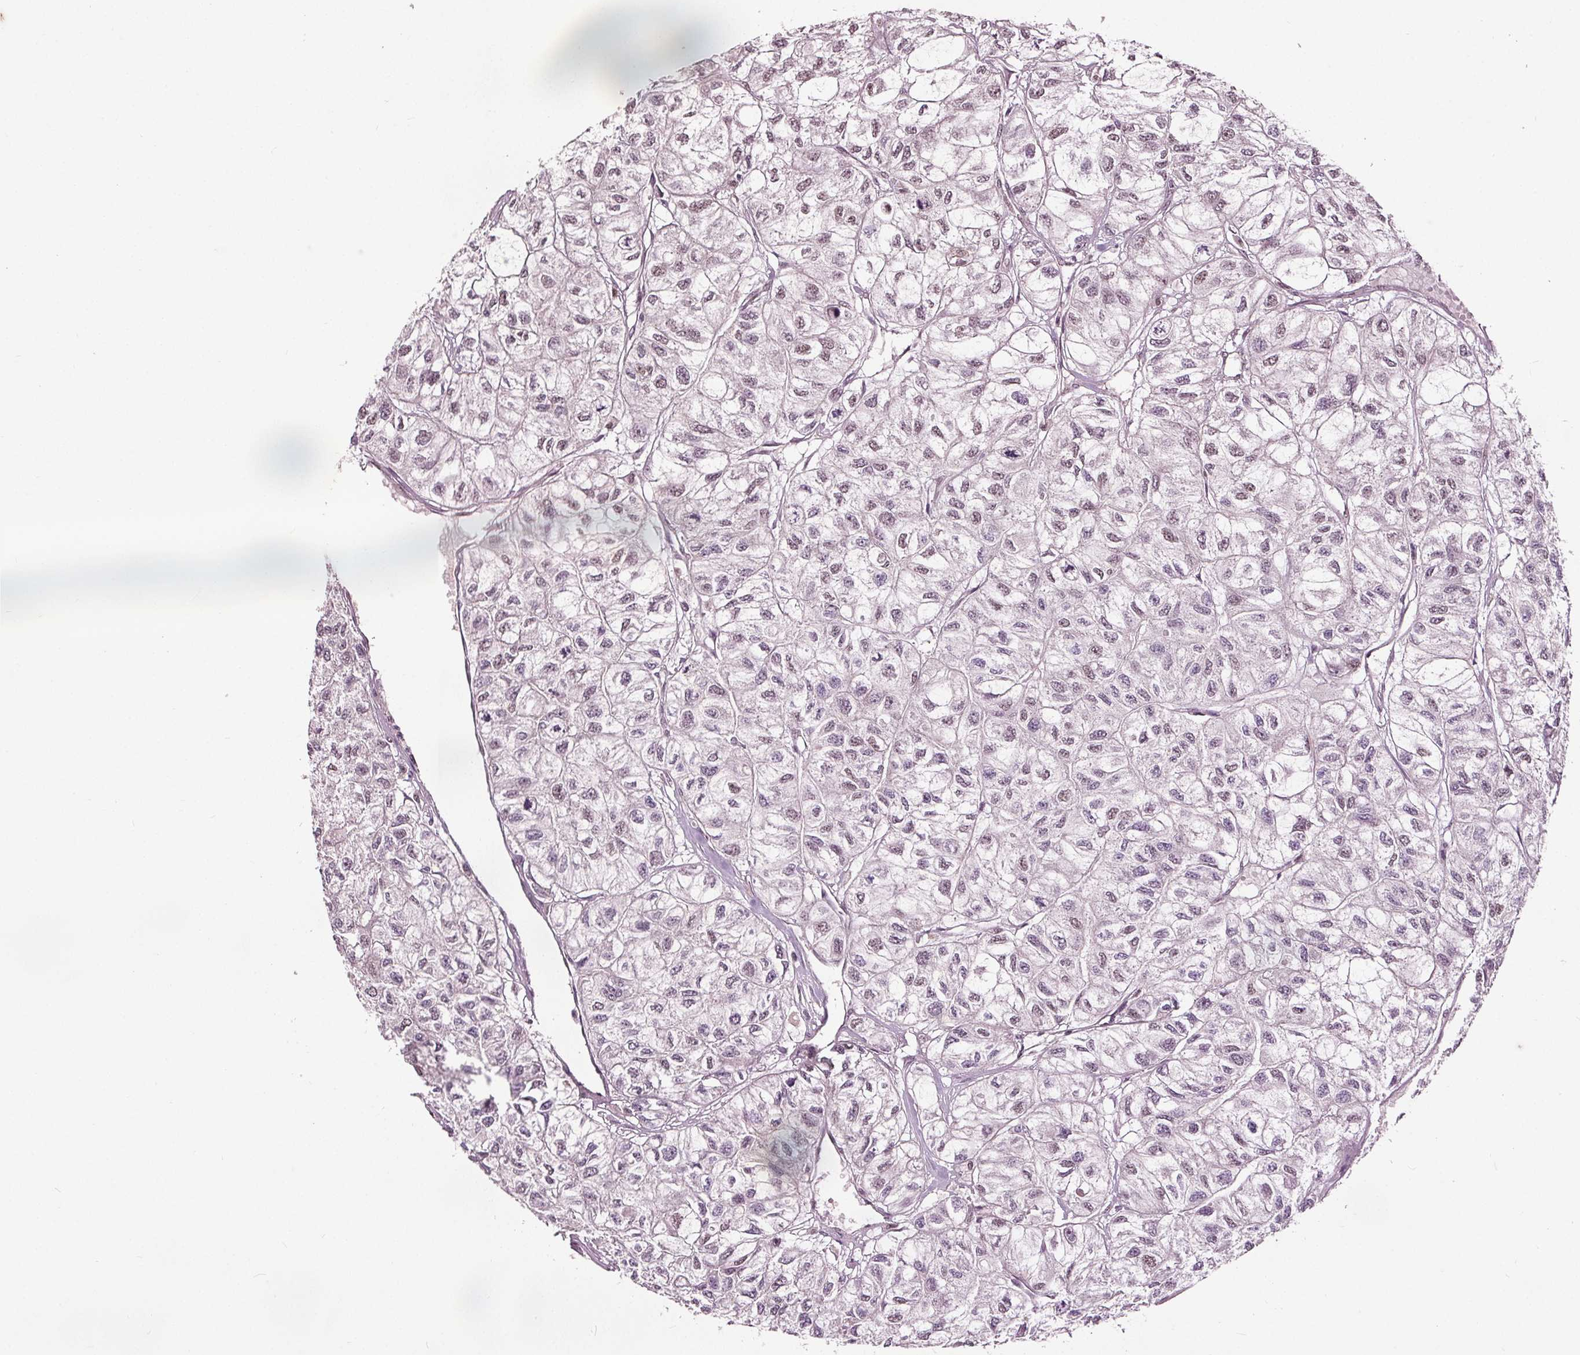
{"staining": {"intensity": "weak", "quantity": "<25%", "location": "nuclear"}, "tissue": "renal cancer", "cell_type": "Tumor cells", "image_type": "cancer", "snomed": [{"axis": "morphology", "description": "Adenocarcinoma, NOS"}, {"axis": "topography", "description": "Kidney"}], "caption": "Tumor cells are negative for protein expression in human renal cancer (adenocarcinoma).", "gene": "DDX11", "patient": {"sex": "male", "age": 56}}